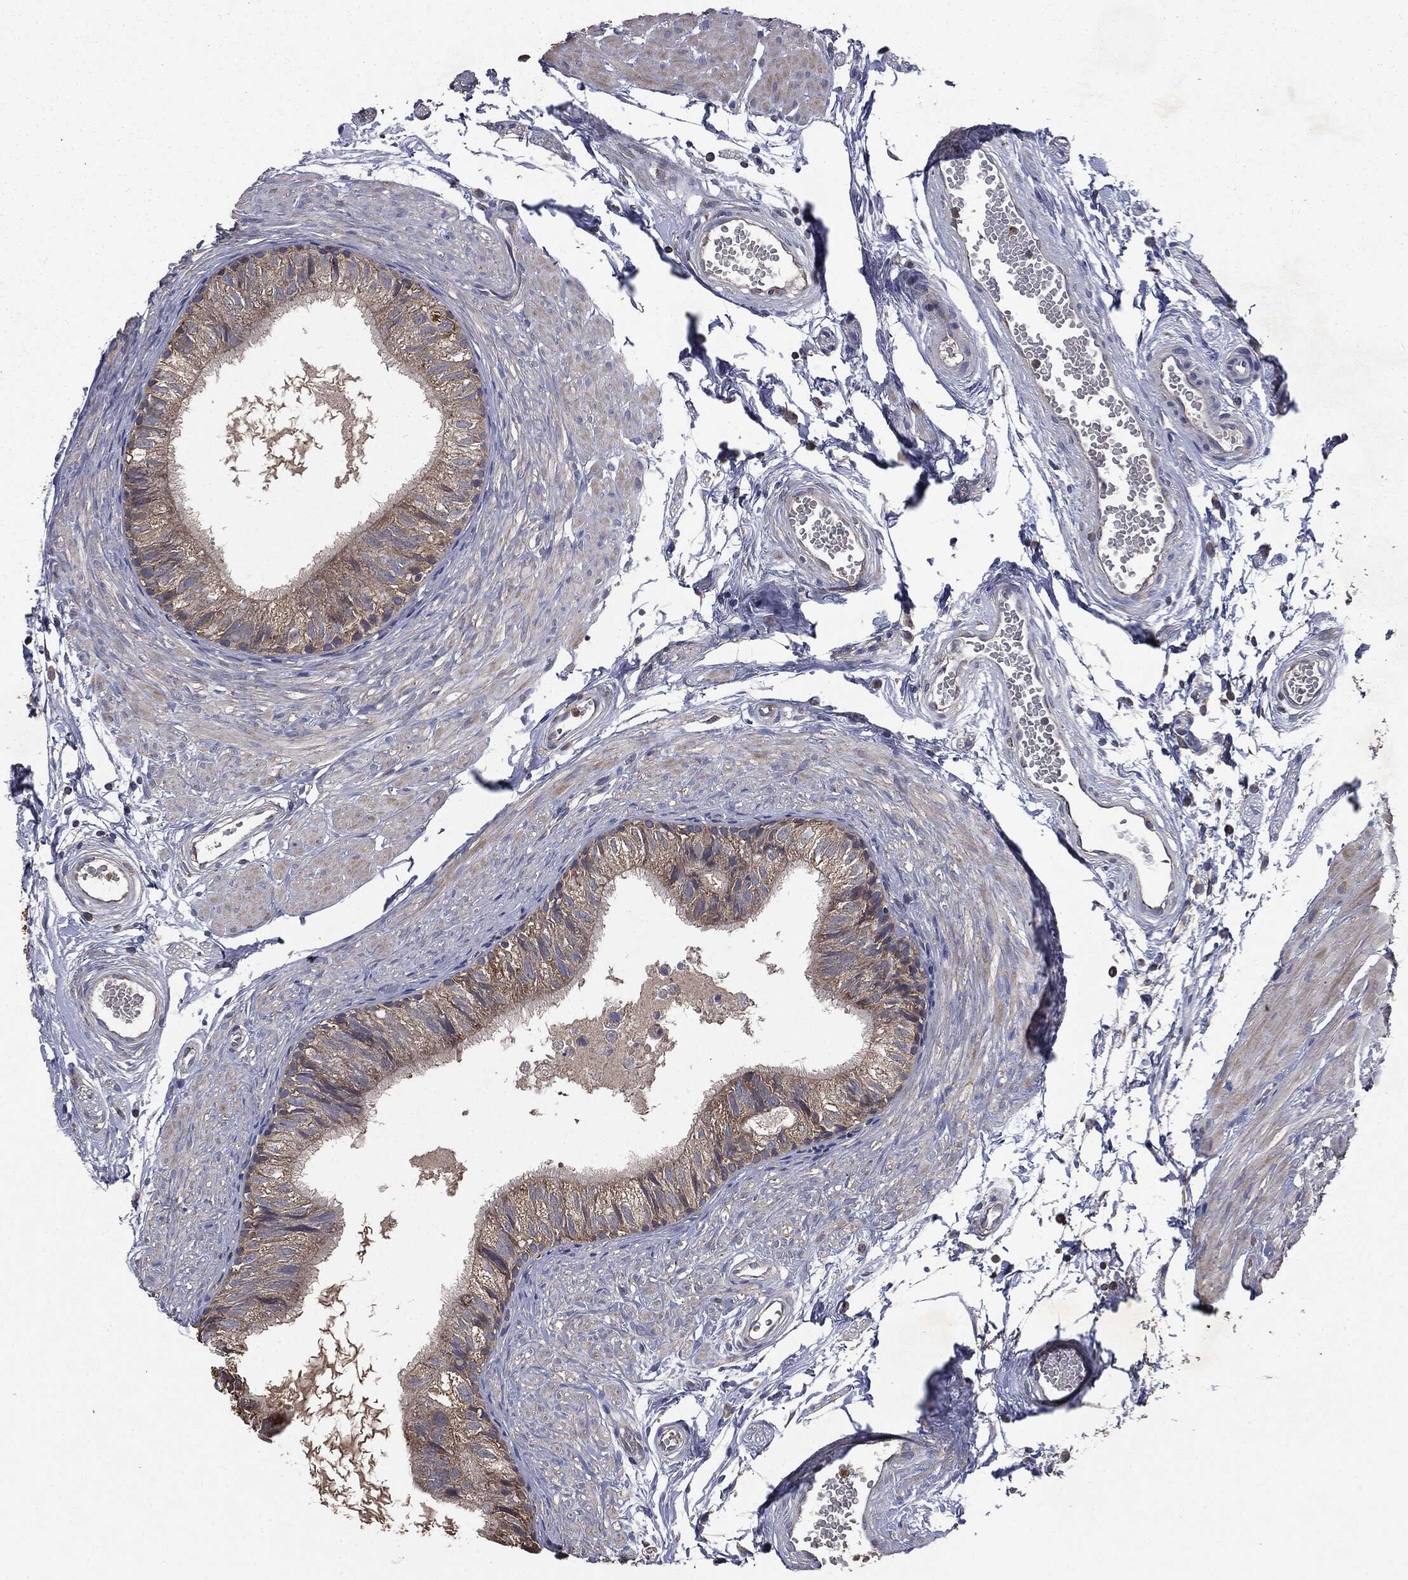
{"staining": {"intensity": "moderate", "quantity": ">75%", "location": "cytoplasmic/membranous"}, "tissue": "epididymis", "cell_type": "Glandular cells", "image_type": "normal", "snomed": [{"axis": "morphology", "description": "Normal tissue, NOS"}, {"axis": "topography", "description": "Epididymis"}], "caption": "Moderate cytoplasmic/membranous staining for a protein is appreciated in approximately >75% of glandular cells of unremarkable epididymis using IHC.", "gene": "MAPK6", "patient": {"sex": "male", "age": 22}}